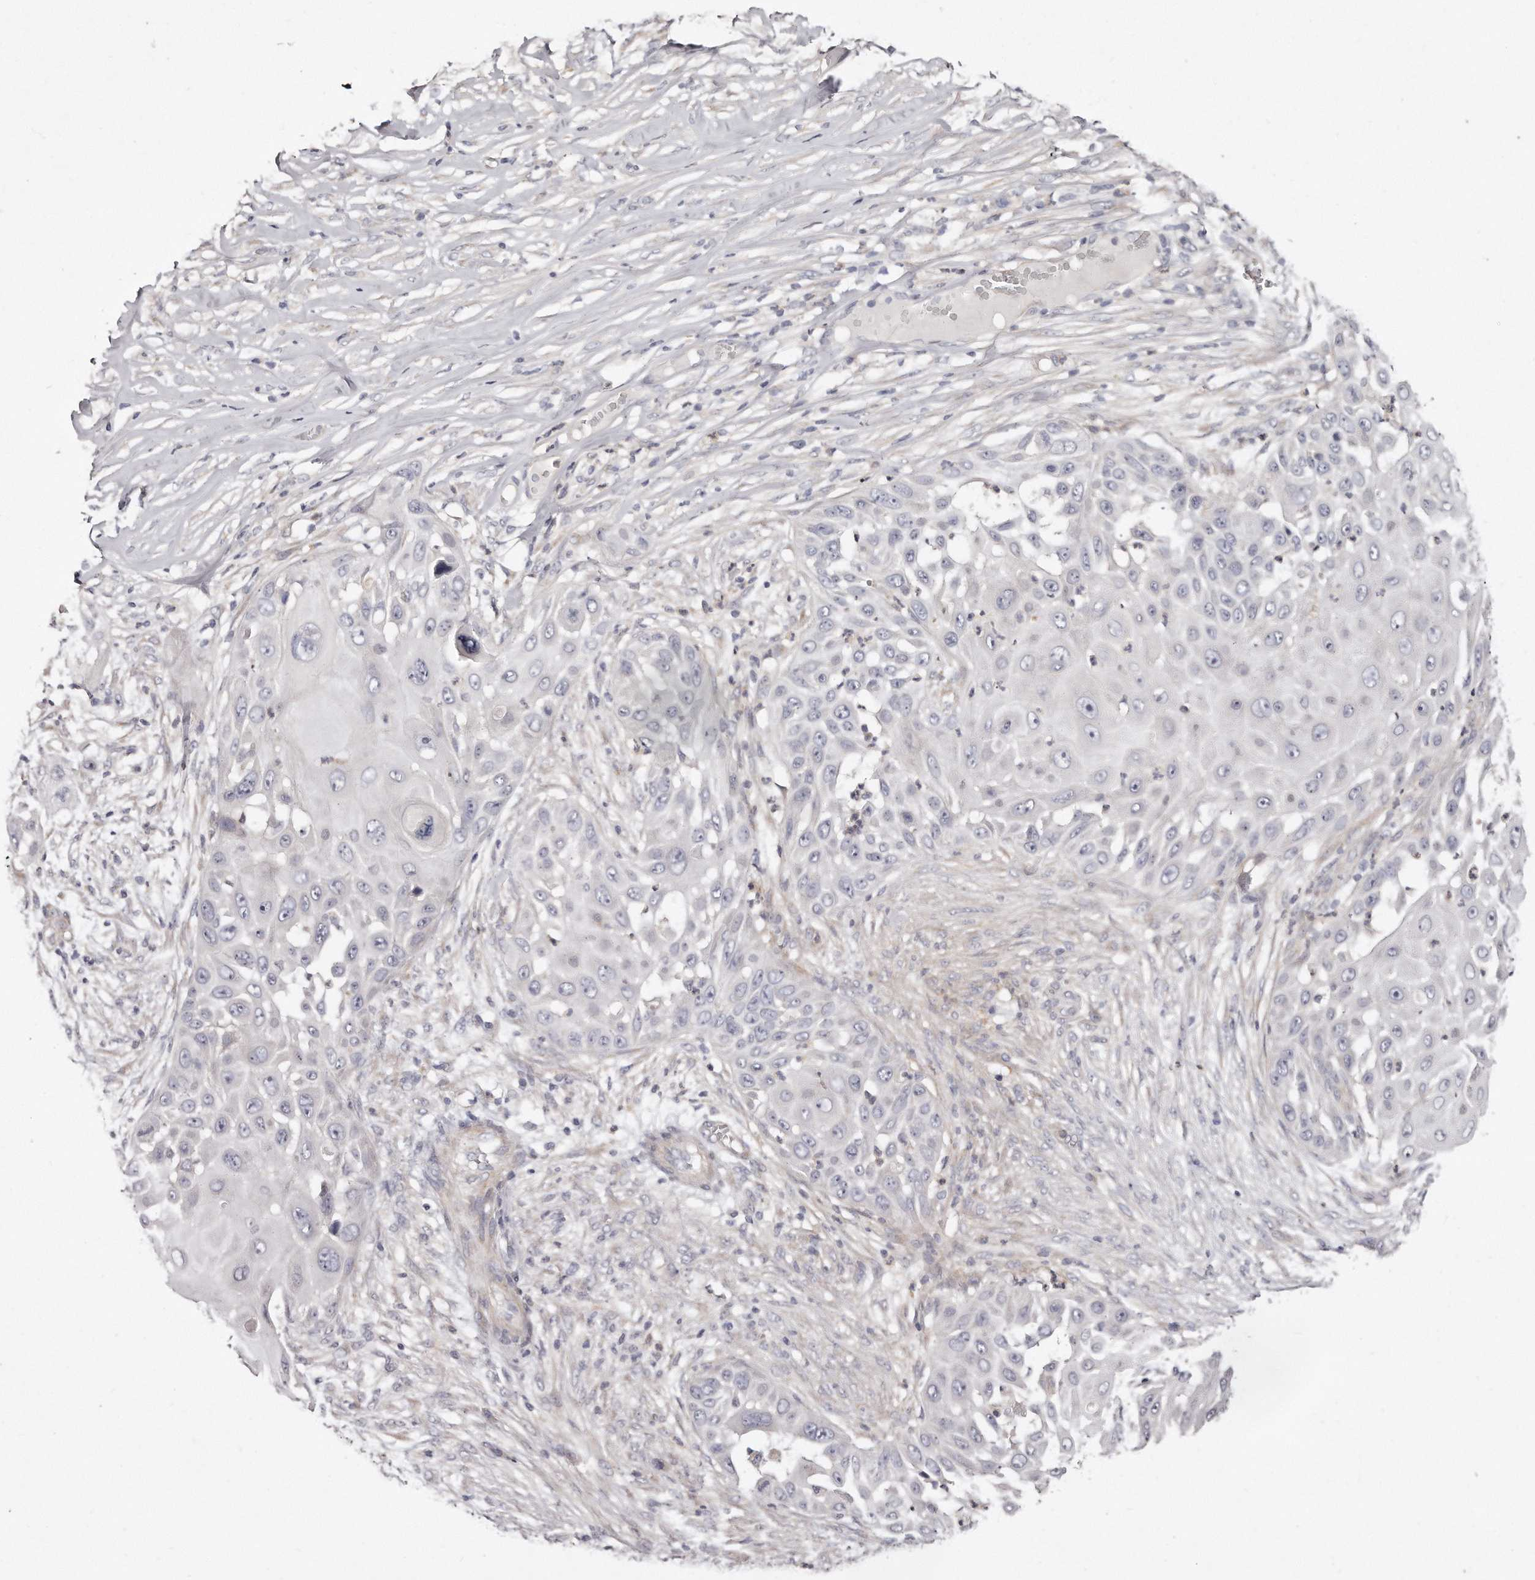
{"staining": {"intensity": "negative", "quantity": "none", "location": "none"}, "tissue": "skin cancer", "cell_type": "Tumor cells", "image_type": "cancer", "snomed": [{"axis": "morphology", "description": "Squamous cell carcinoma, NOS"}, {"axis": "topography", "description": "Skin"}], "caption": "High power microscopy photomicrograph of an immunohistochemistry micrograph of skin cancer, revealing no significant staining in tumor cells.", "gene": "TTLL4", "patient": {"sex": "female", "age": 44}}